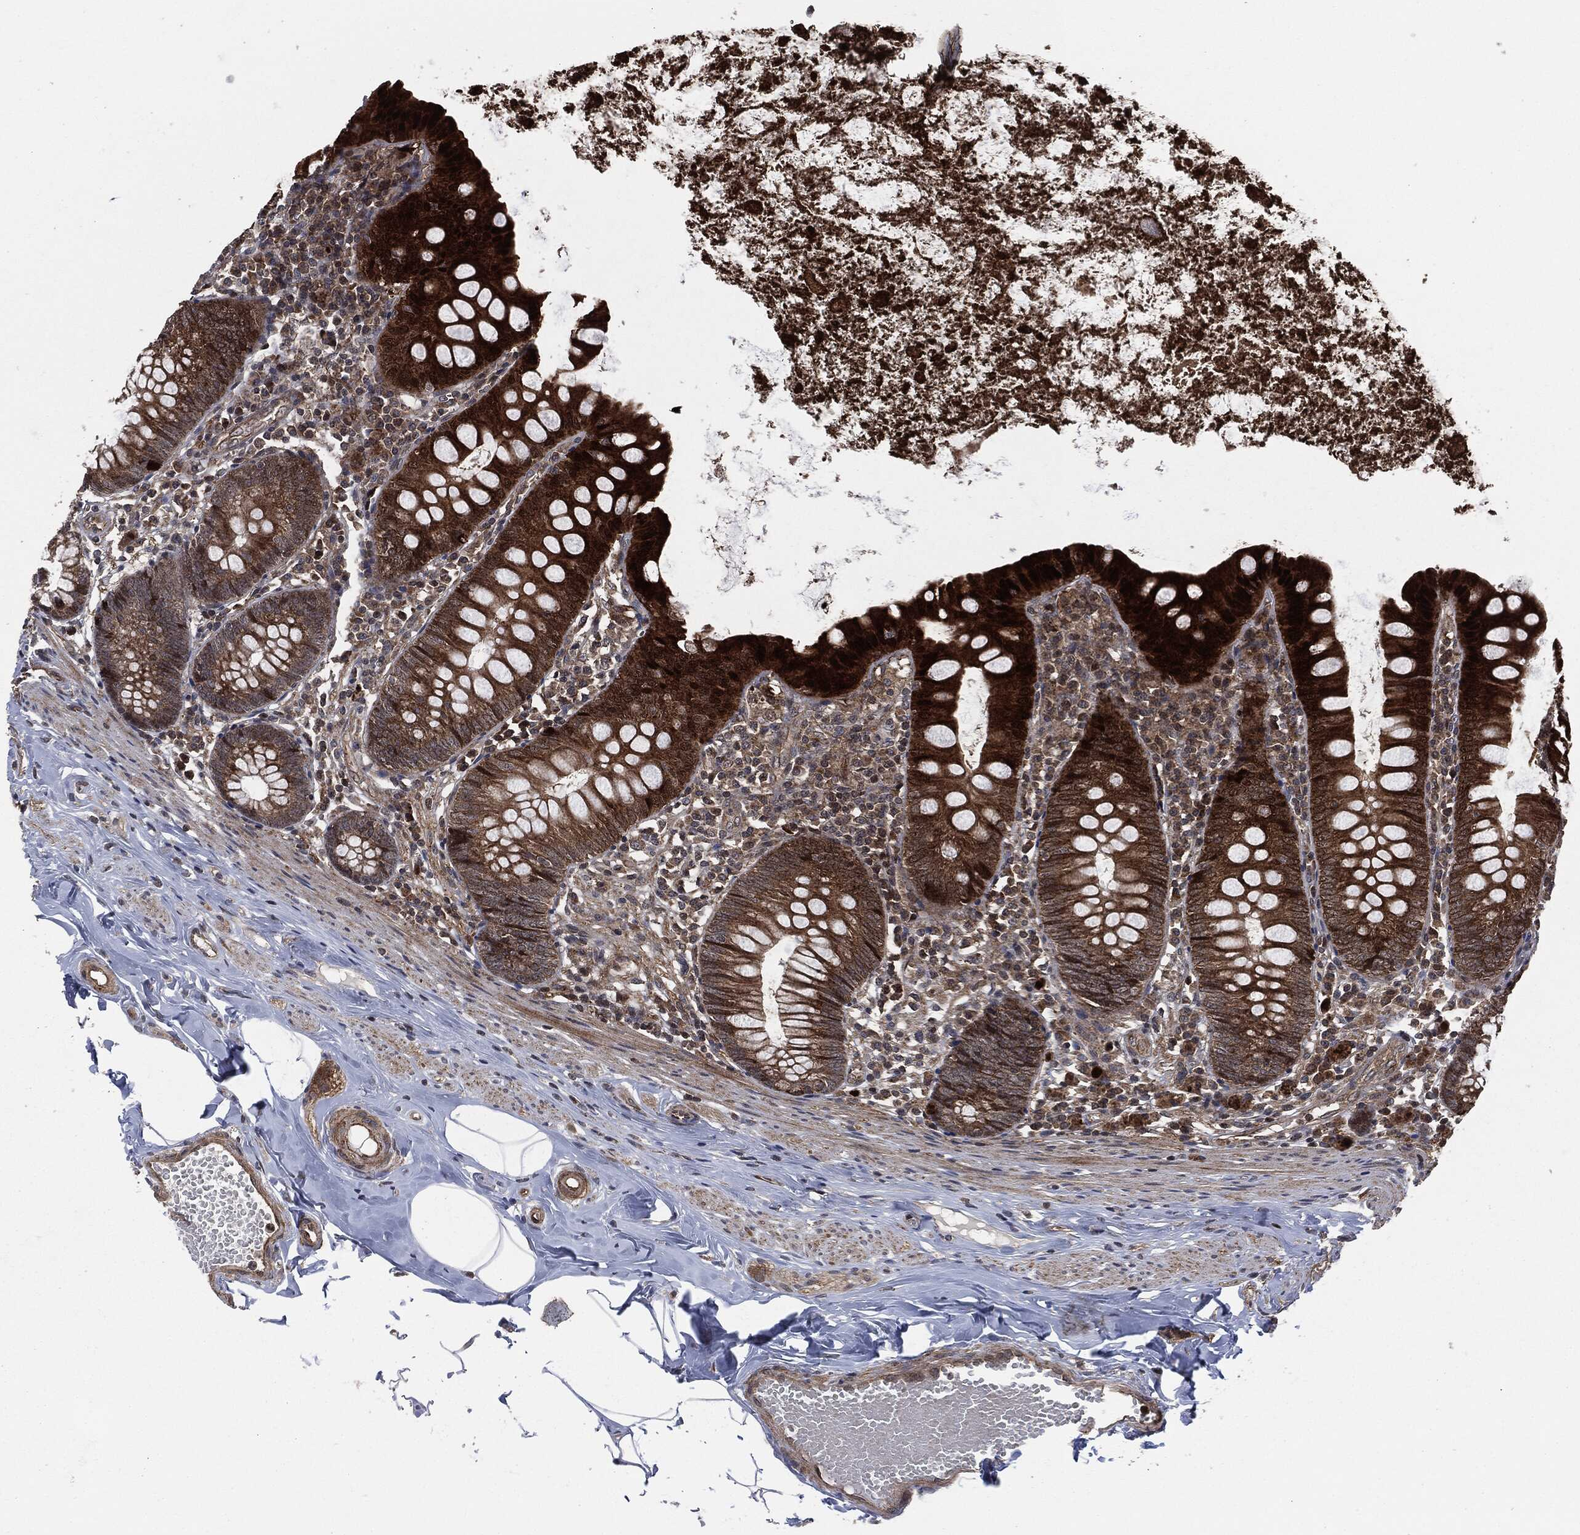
{"staining": {"intensity": "strong", "quantity": "25%-75%", "location": "cytoplasmic/membranous"}, "tissue": "appendix", "cell_type": "Glandular cells", "image_type": "normal", "snomed": [{"axis": "morphology", "description": "Normal tissue, NOS"}, {"axis": "topography", "description": "Appendix"}], "caption": "Immunohistochemical staining of benign human appendix exhibits strong cytoplasmic/membranous protein expression in about 25%-75% of glandular cells. The staining was performed using DAB (3,3'-diaminobenzidine), with brown indicating positive protein expression. Nuclei are stained blue with hematoxylin.", "gene": "HRAS", "patient": {"sex": "female", "age": 82}}